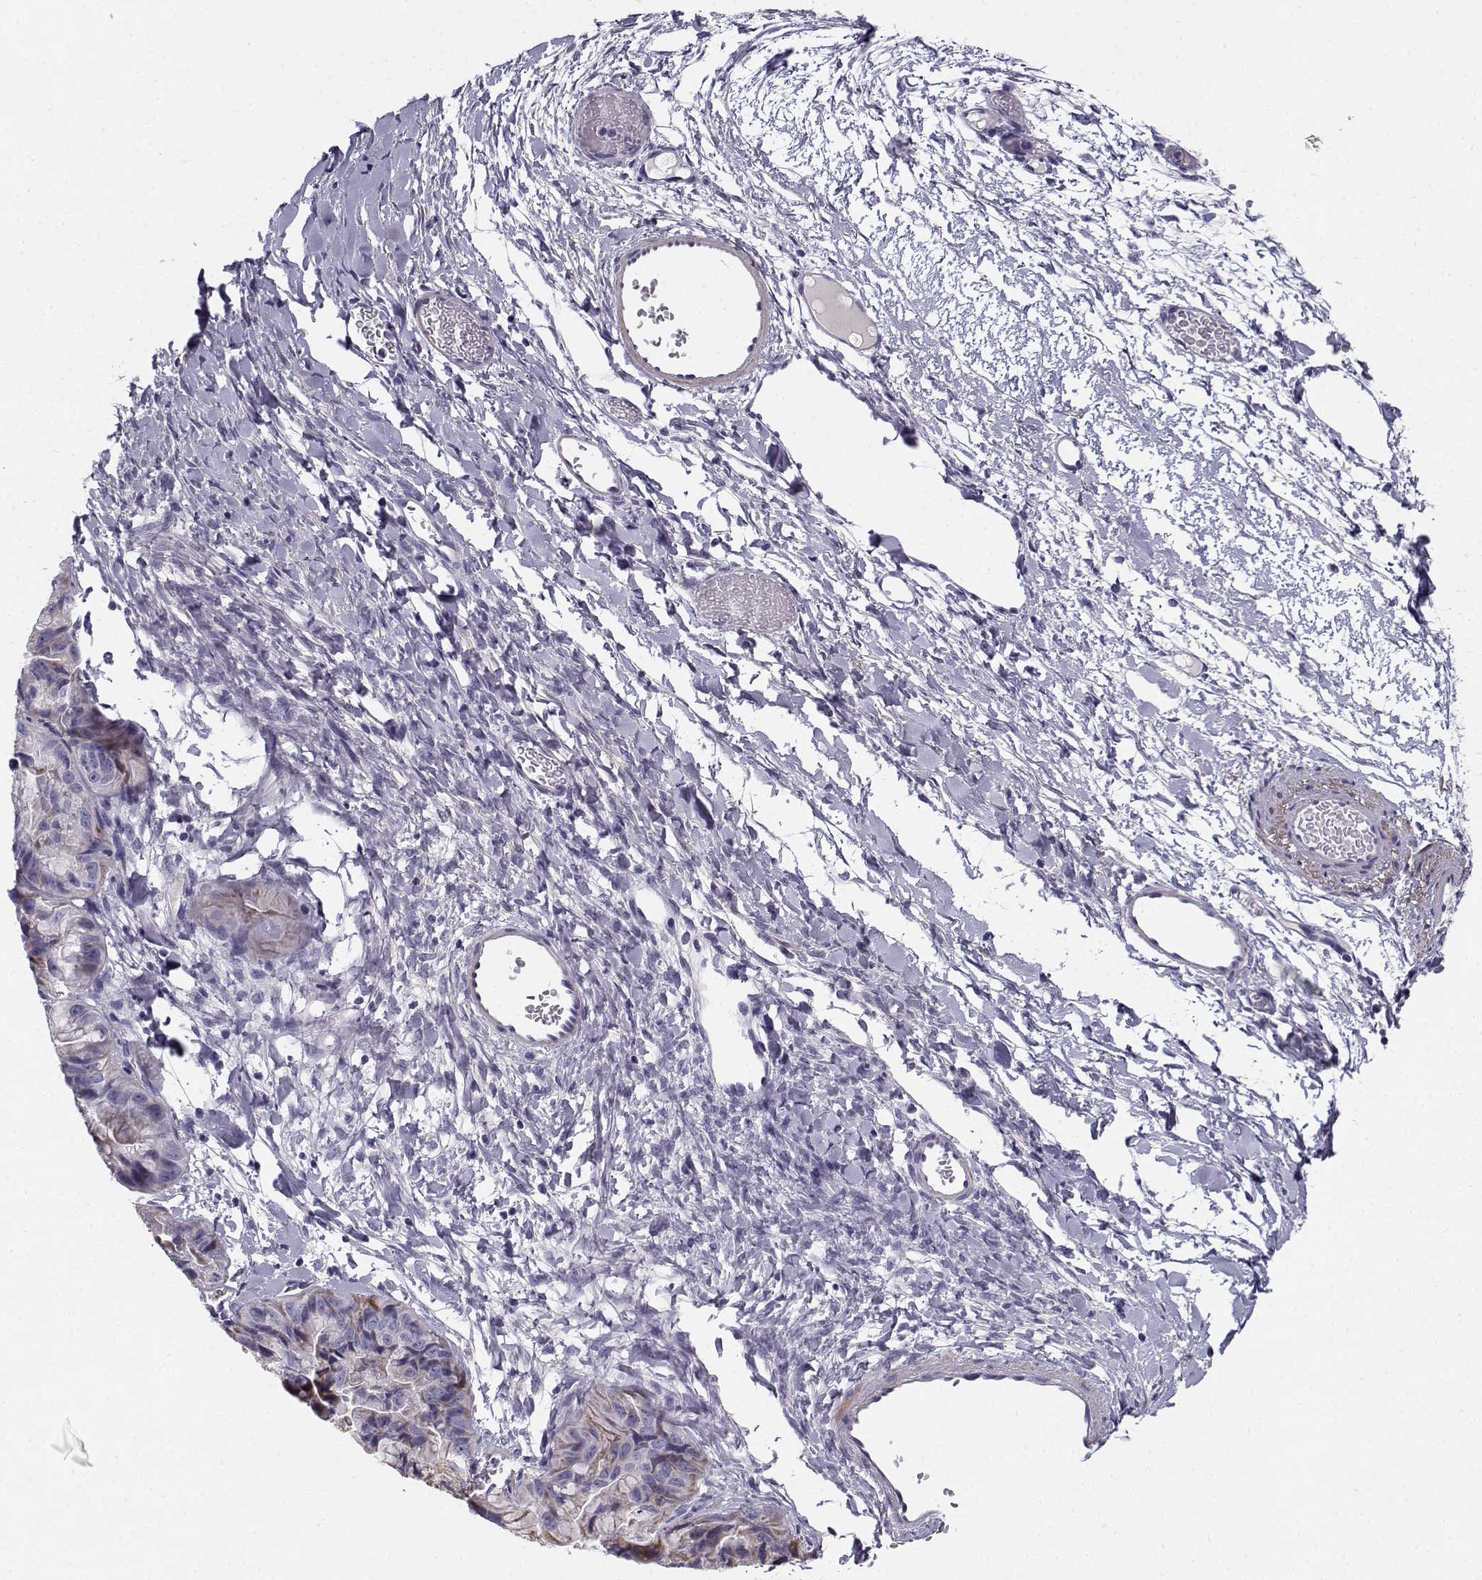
{"staining": {"intensity": "moderate", "quantity": "<25%", "location": "cytoplasmic/membranous"}, "tissue": "ovarian cancer", "cell_type": "Tumor cells", "image_type": "cancer", "snomed": [{"axis": "morphology", "description": "Cystadenocarcinoma, mucinous, NOS"}, {"axis": "topography", "description": "Ovary"}], "caption": "Ovarian mucinous cystadenocarcinoma stained with DAB (3,3'-diaminobenzidine) IHC reveals low levels of moderate cytoplasmic/membranous expression in approximately <25% of tumor cells.", "gene": "CREB3L3", "patient": {"sex": "female", "age": 76}}